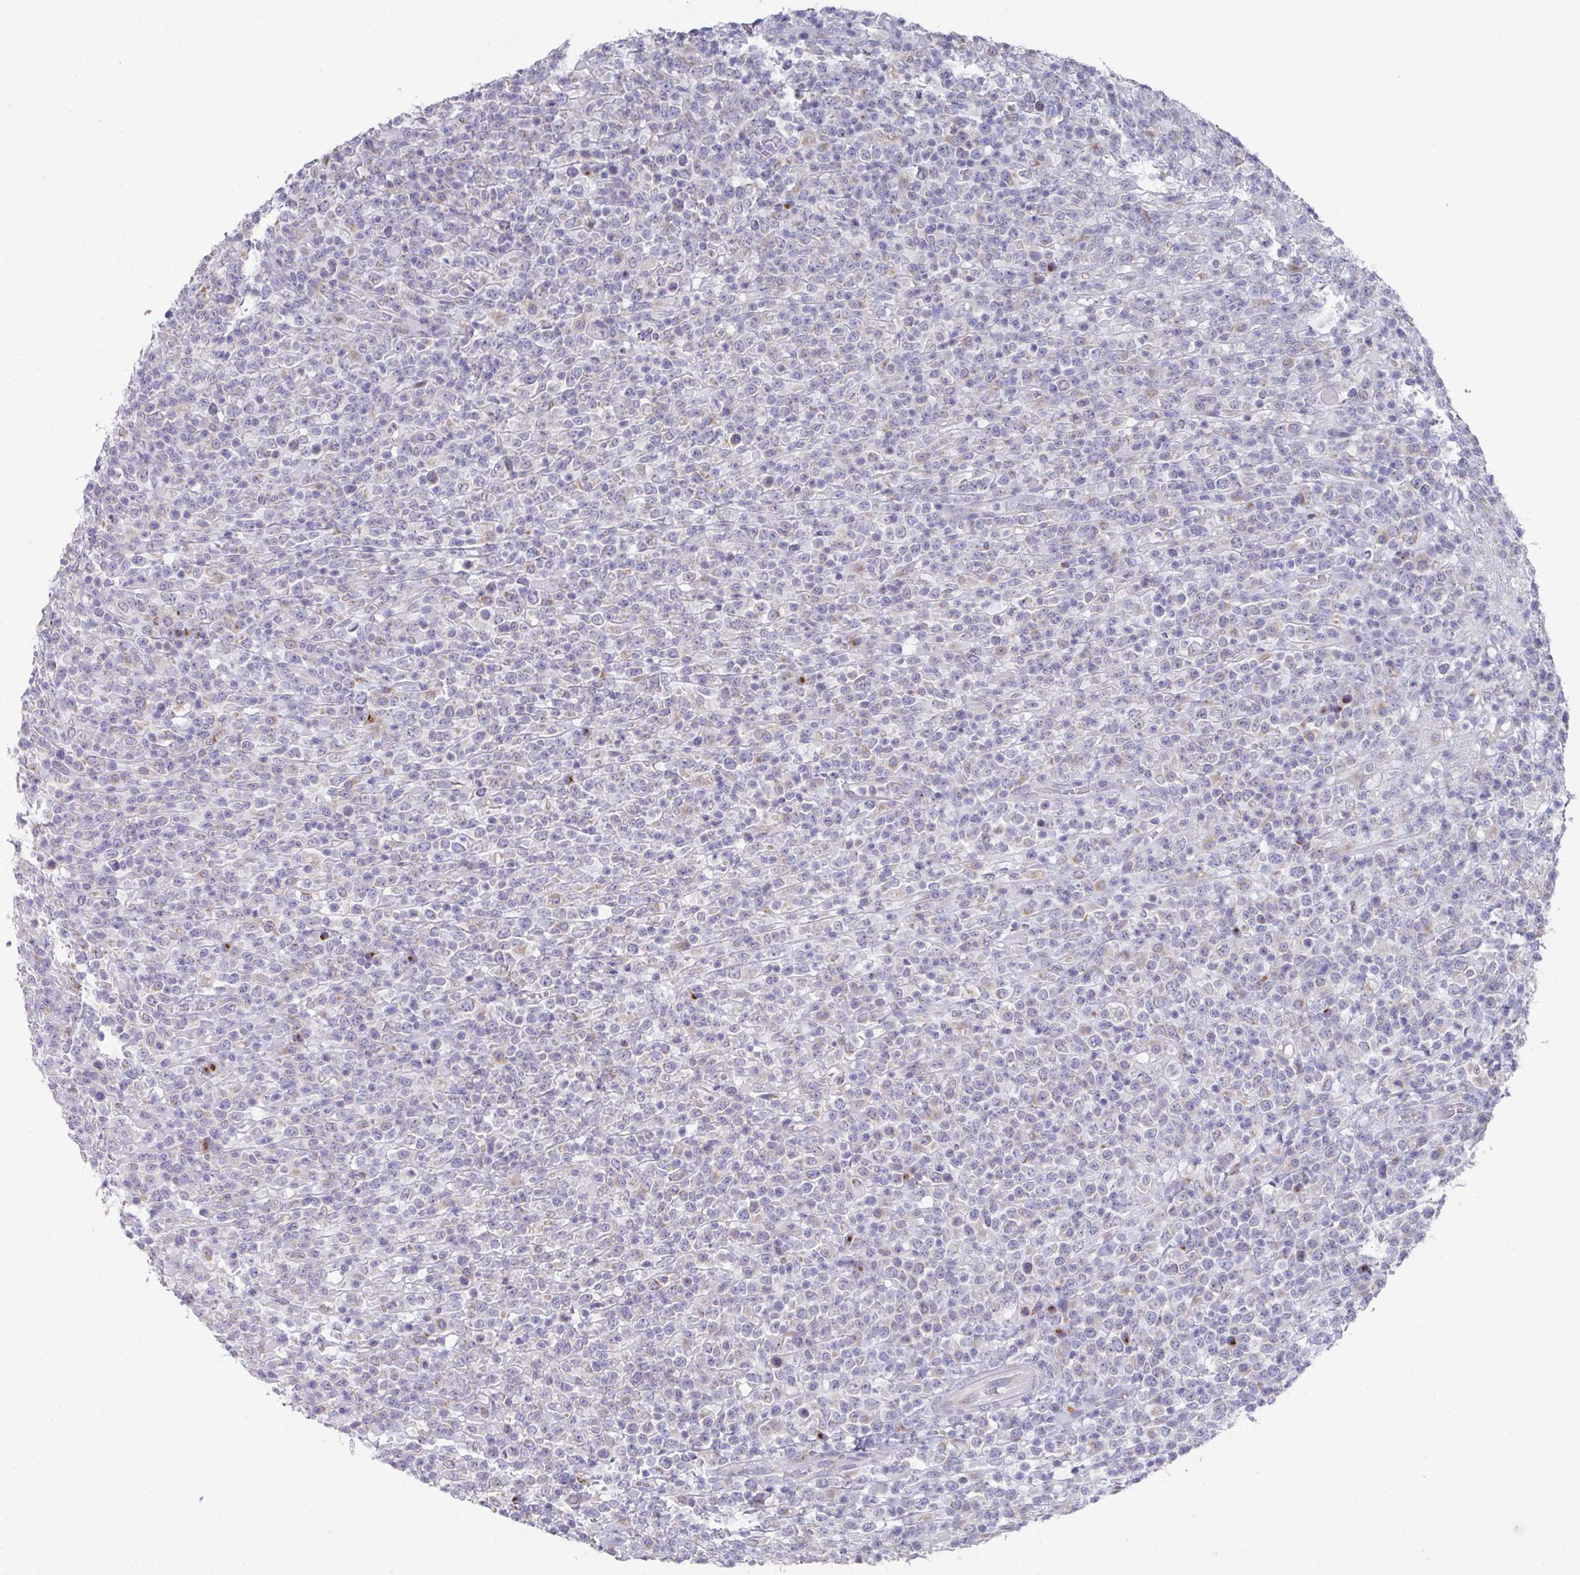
{"staining": {"intensity": "negative", "quantity": "none", "location": "none"}, "tissue": "lymphoma", "cell_type": "Tumor cells", "image_type": "cancer", "snomed": [{"axis": "morphology", "description": "Malignant lymphoma, non-Hodgkin's type, High grade"}, {"axis": "topography", "description": "Colon"}], "caption": "Immunohistochemistry (IHC) histopathology image of neoplastic tissue: high-grade malignant lymphoma, non-Hodgkin's type stained with DAB displays no significant protein positivity in tumor cells.", "gene": "VKORC1L1", "patient": {"sex": "female", "age": 53}}